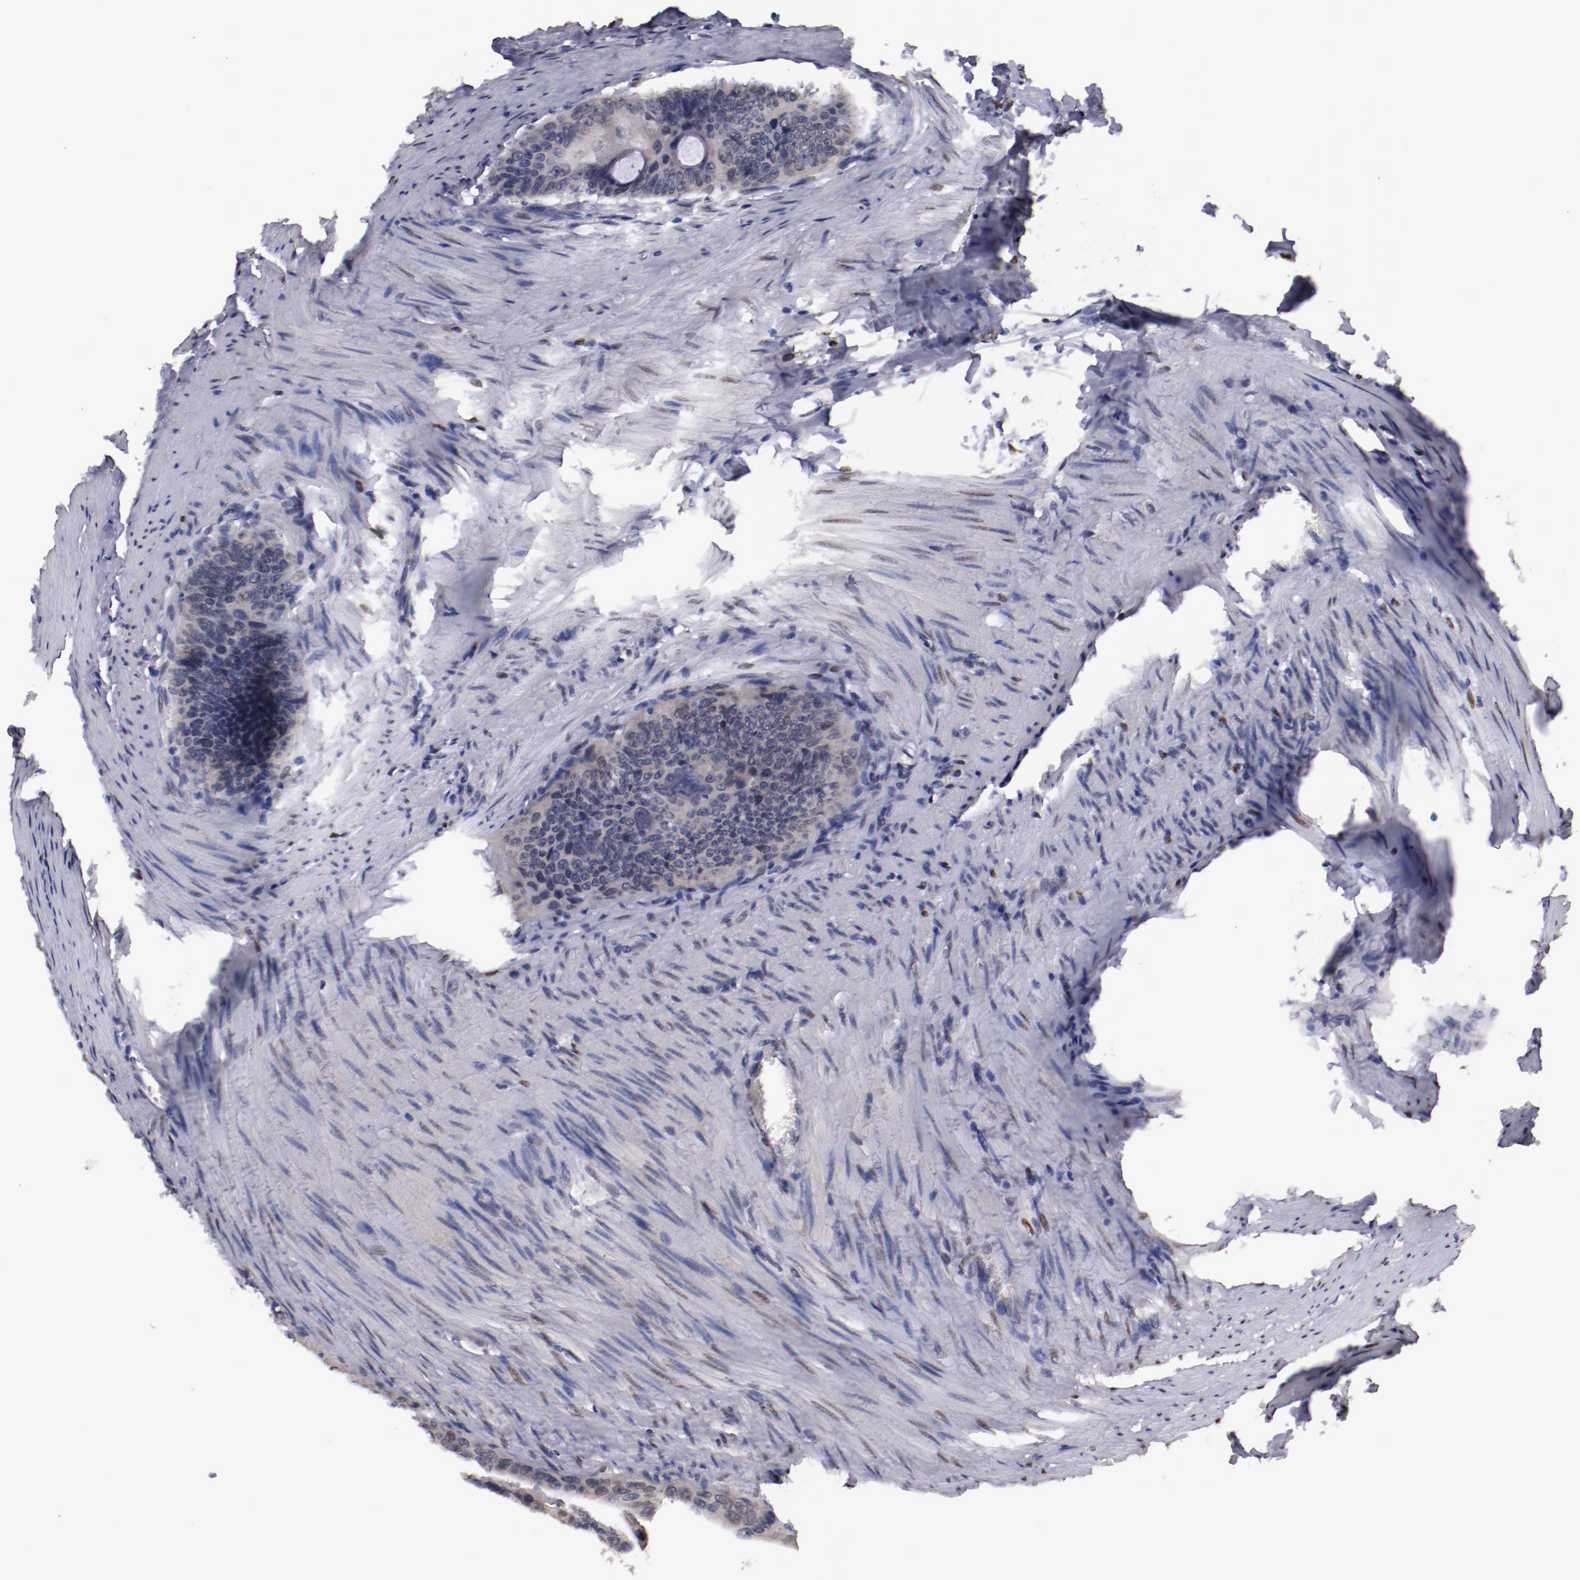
{"staining": {"intensity": "weak", "quantity": ">75%", "location": "cytoplasmic/membranous"}, "tissue": "colorectal cancer", "cell_type": "Tumor cells", "image_type": "cancer", "snomed": [{"axis": "morphology", "description": "Adenocarcinoma, NOS"}, {"axis": "topography", "description": "Colon"}], "caption": "Immunohistochemistry (IHC) photomicrograph of neoplastic tissue: colorectal adenocarcinoma stained using immunohistochemistry shows low levels of weak protein expression localized specifically in the cytoplasmic/membranous of tumor cells, appearing as a cytoplasmic/membranous brown color.", "gene": "FAM81A", "patient": {"sex": "female", "age": 55}}